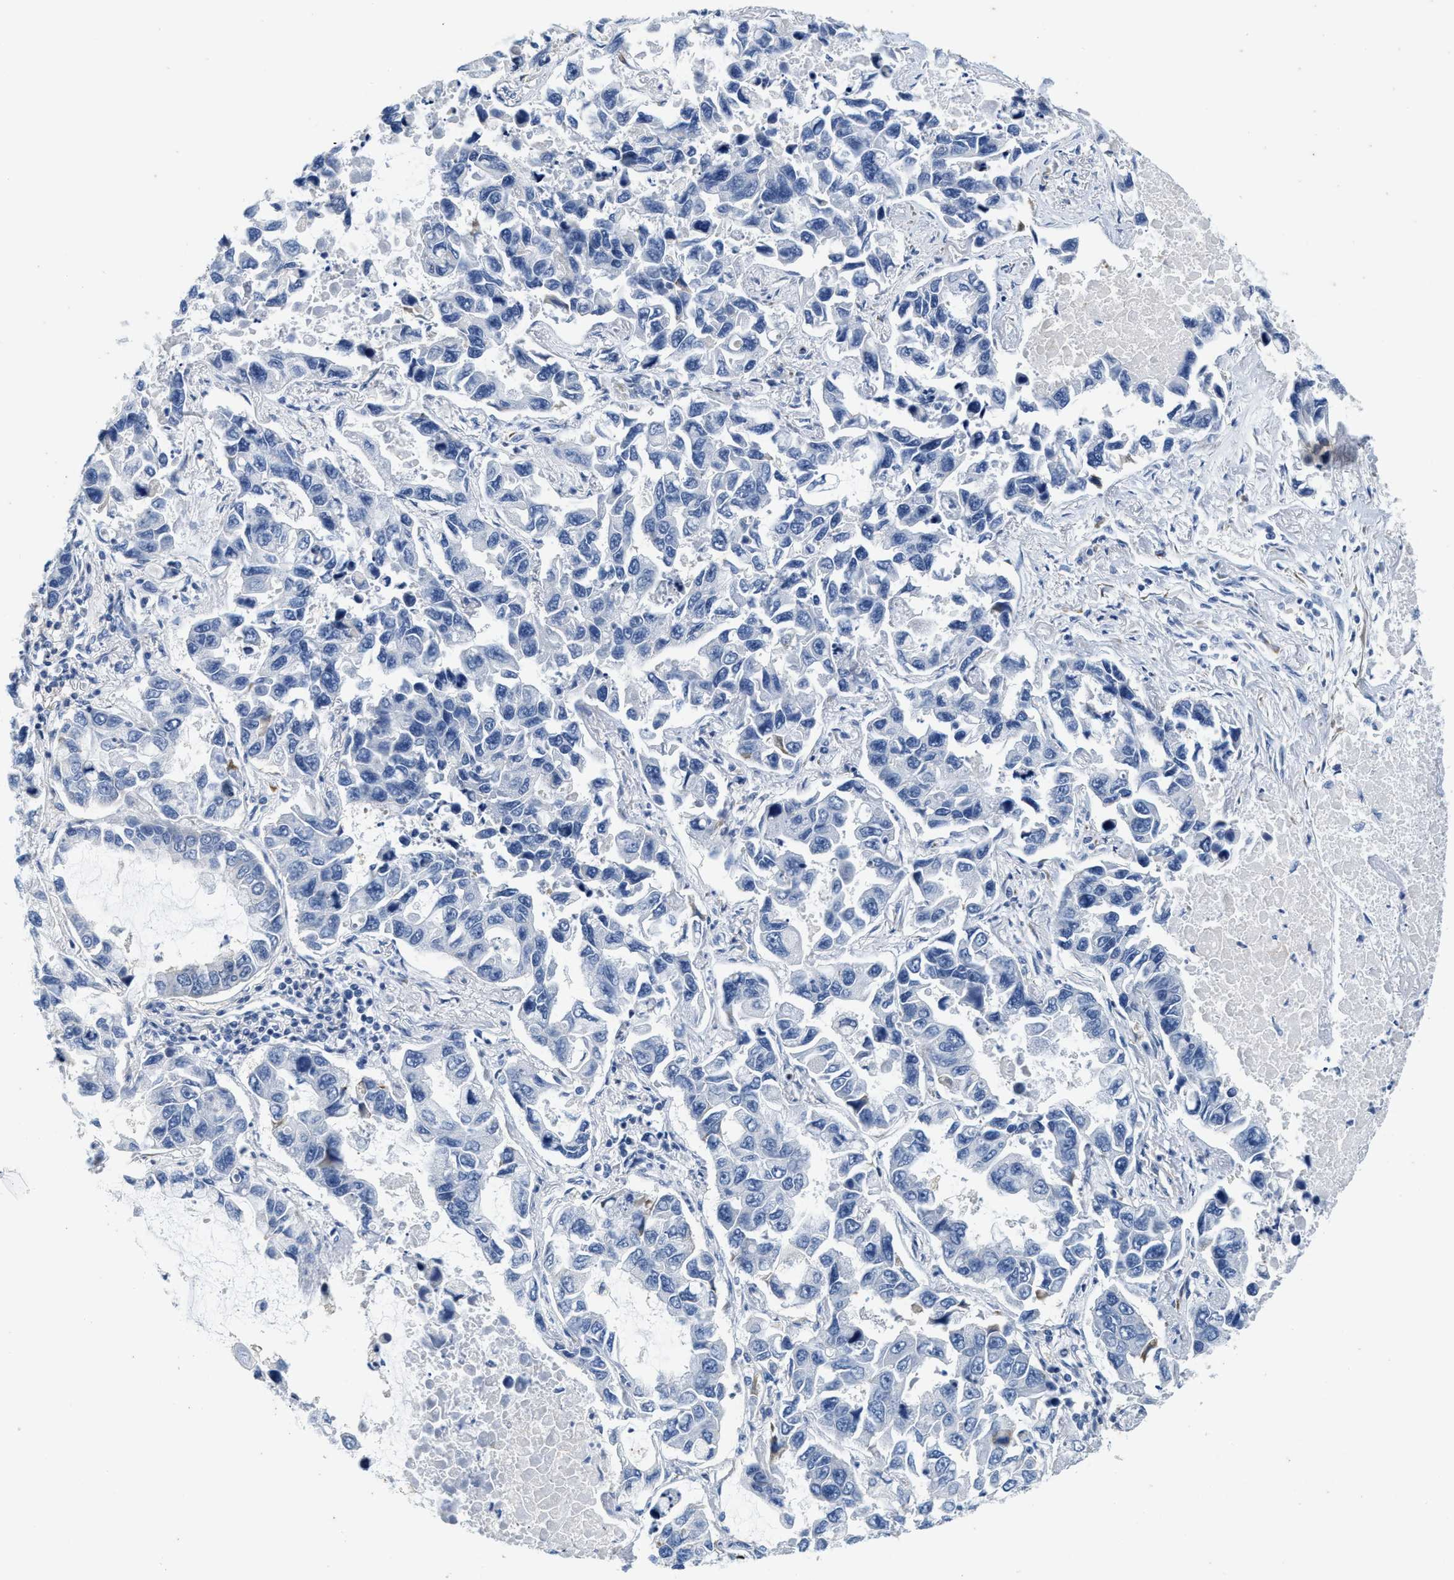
{"staining": {"intensity": "negative", "quantity": "none", "location": "none"}, "tissue": "lung cancer", "cell_type": "Tumor cells", "image_type": "cancer", "snomed": [{"axis": "morphology", "description": "Adenocarcinoma, NOS"}, {"axis": "topography", "description": "Lung"}], "caption": "Adenocarcinoma (lung) was stained to show a protein in brown. There is no significant staining in tumor cells.", "gene": "ABCB11", "patient": {"sex": "male", "age": 64}}